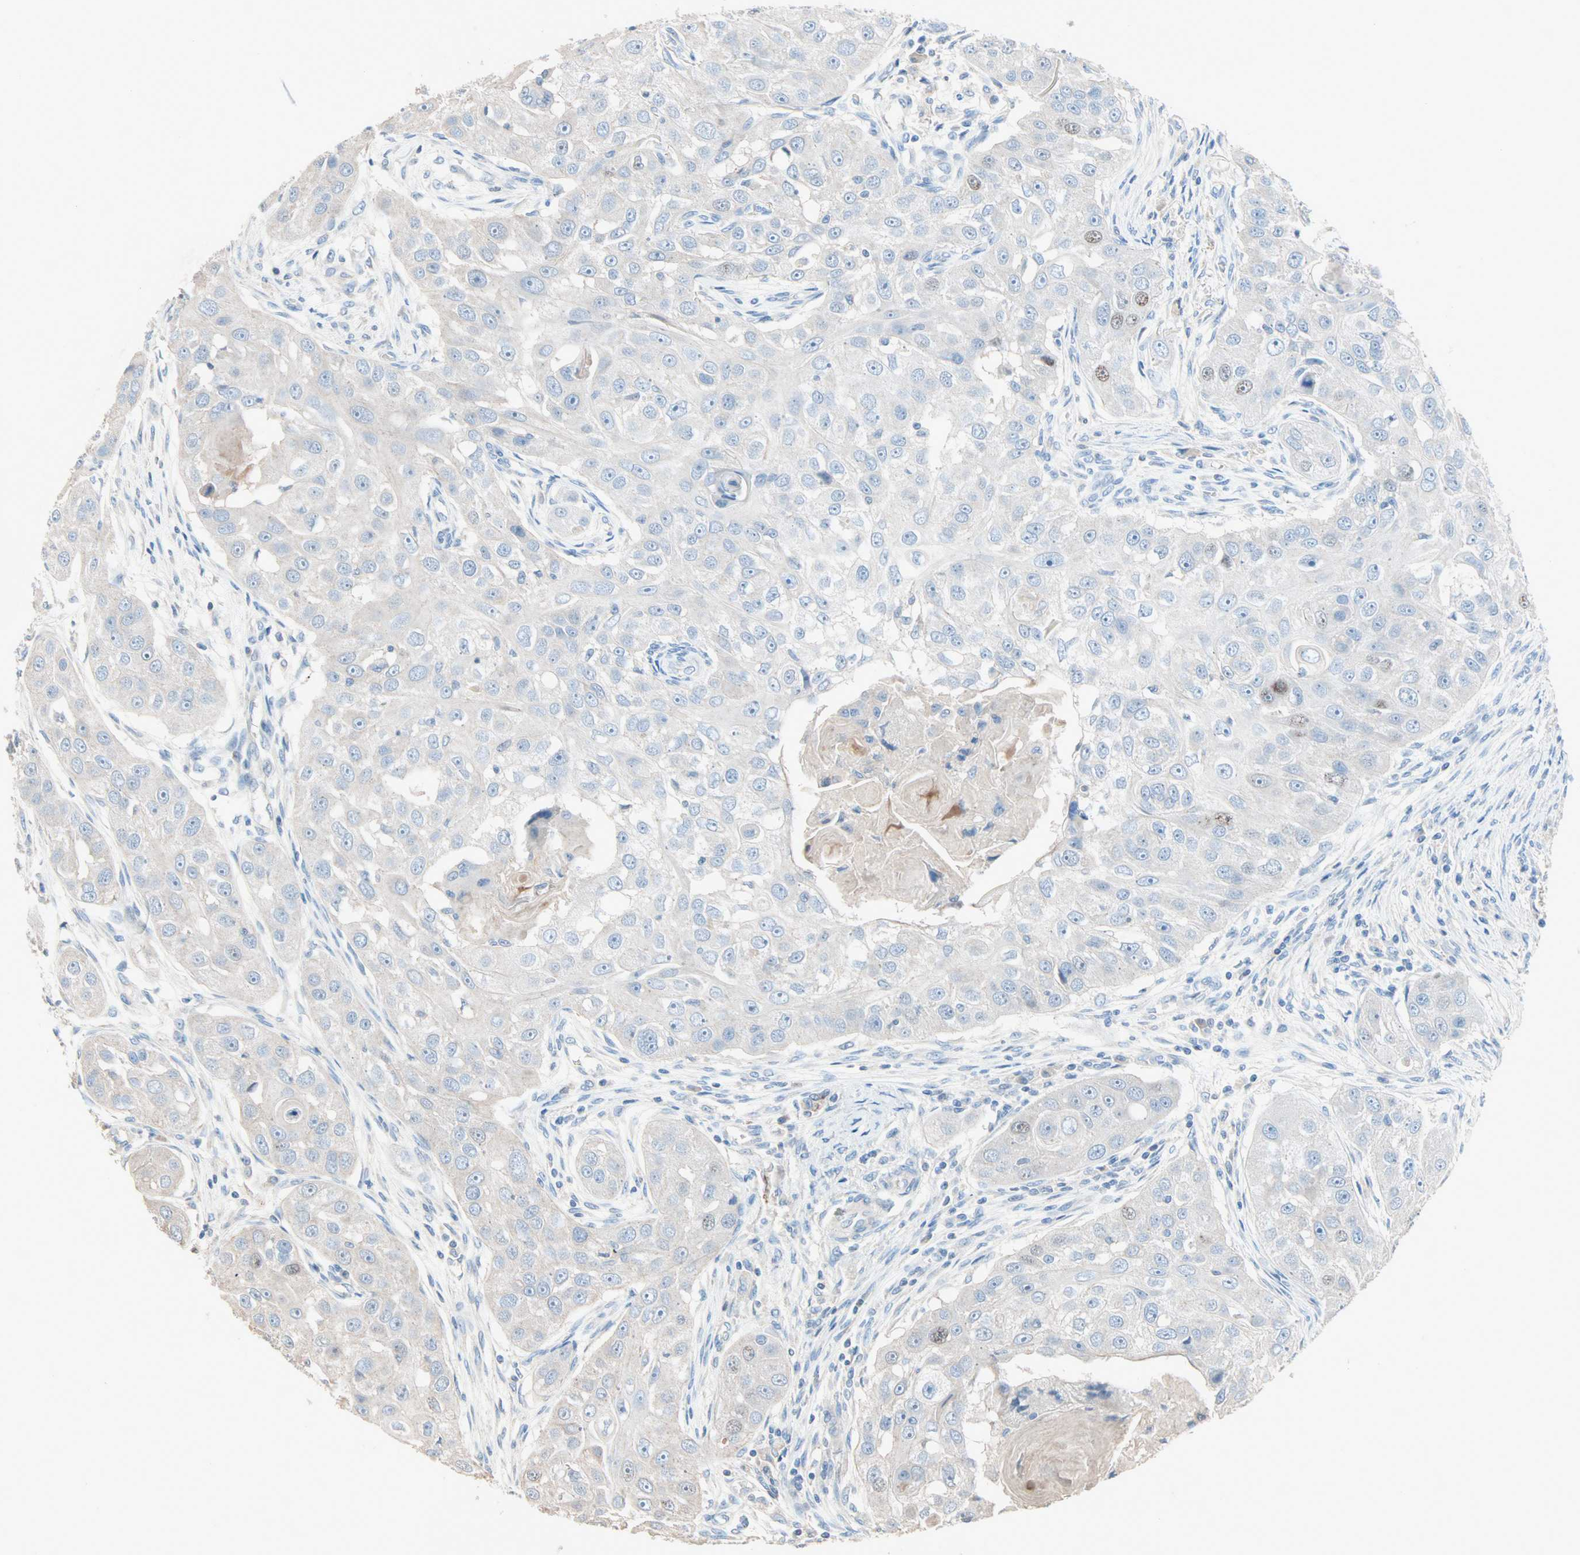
{"staining": {"intensity": "moderate", "quantity": "<25%", "location": "nuclear"}, "tissue": "head and neck cancer", "cell_type": "Tumor cells", "image_type": "cancer", "snomed": [{"axis": "morphology", "description": "Normal tissue, NOS"}, {"axis": "morphology", "description": "Squamous cell carcinoma, NOS"}, {"axis": "topography", "description": "Skeletal muscle"}, {"axis": "topography", "description": "Head-Neck"}], "caption": "High-magnification brightfield microscopy of head and neck cancer (squamous cell carcinoma) stained with DAB (brown) and counterstained with hematoxylin (blue). tumor cells exhibit moderate nuclear staining is appreciated in approximately<25% of cells. (IHC, brightfield microscopy, high magnification).", "gene": "ACVRL1", "patient": {"sex": "male", "age": 51}}